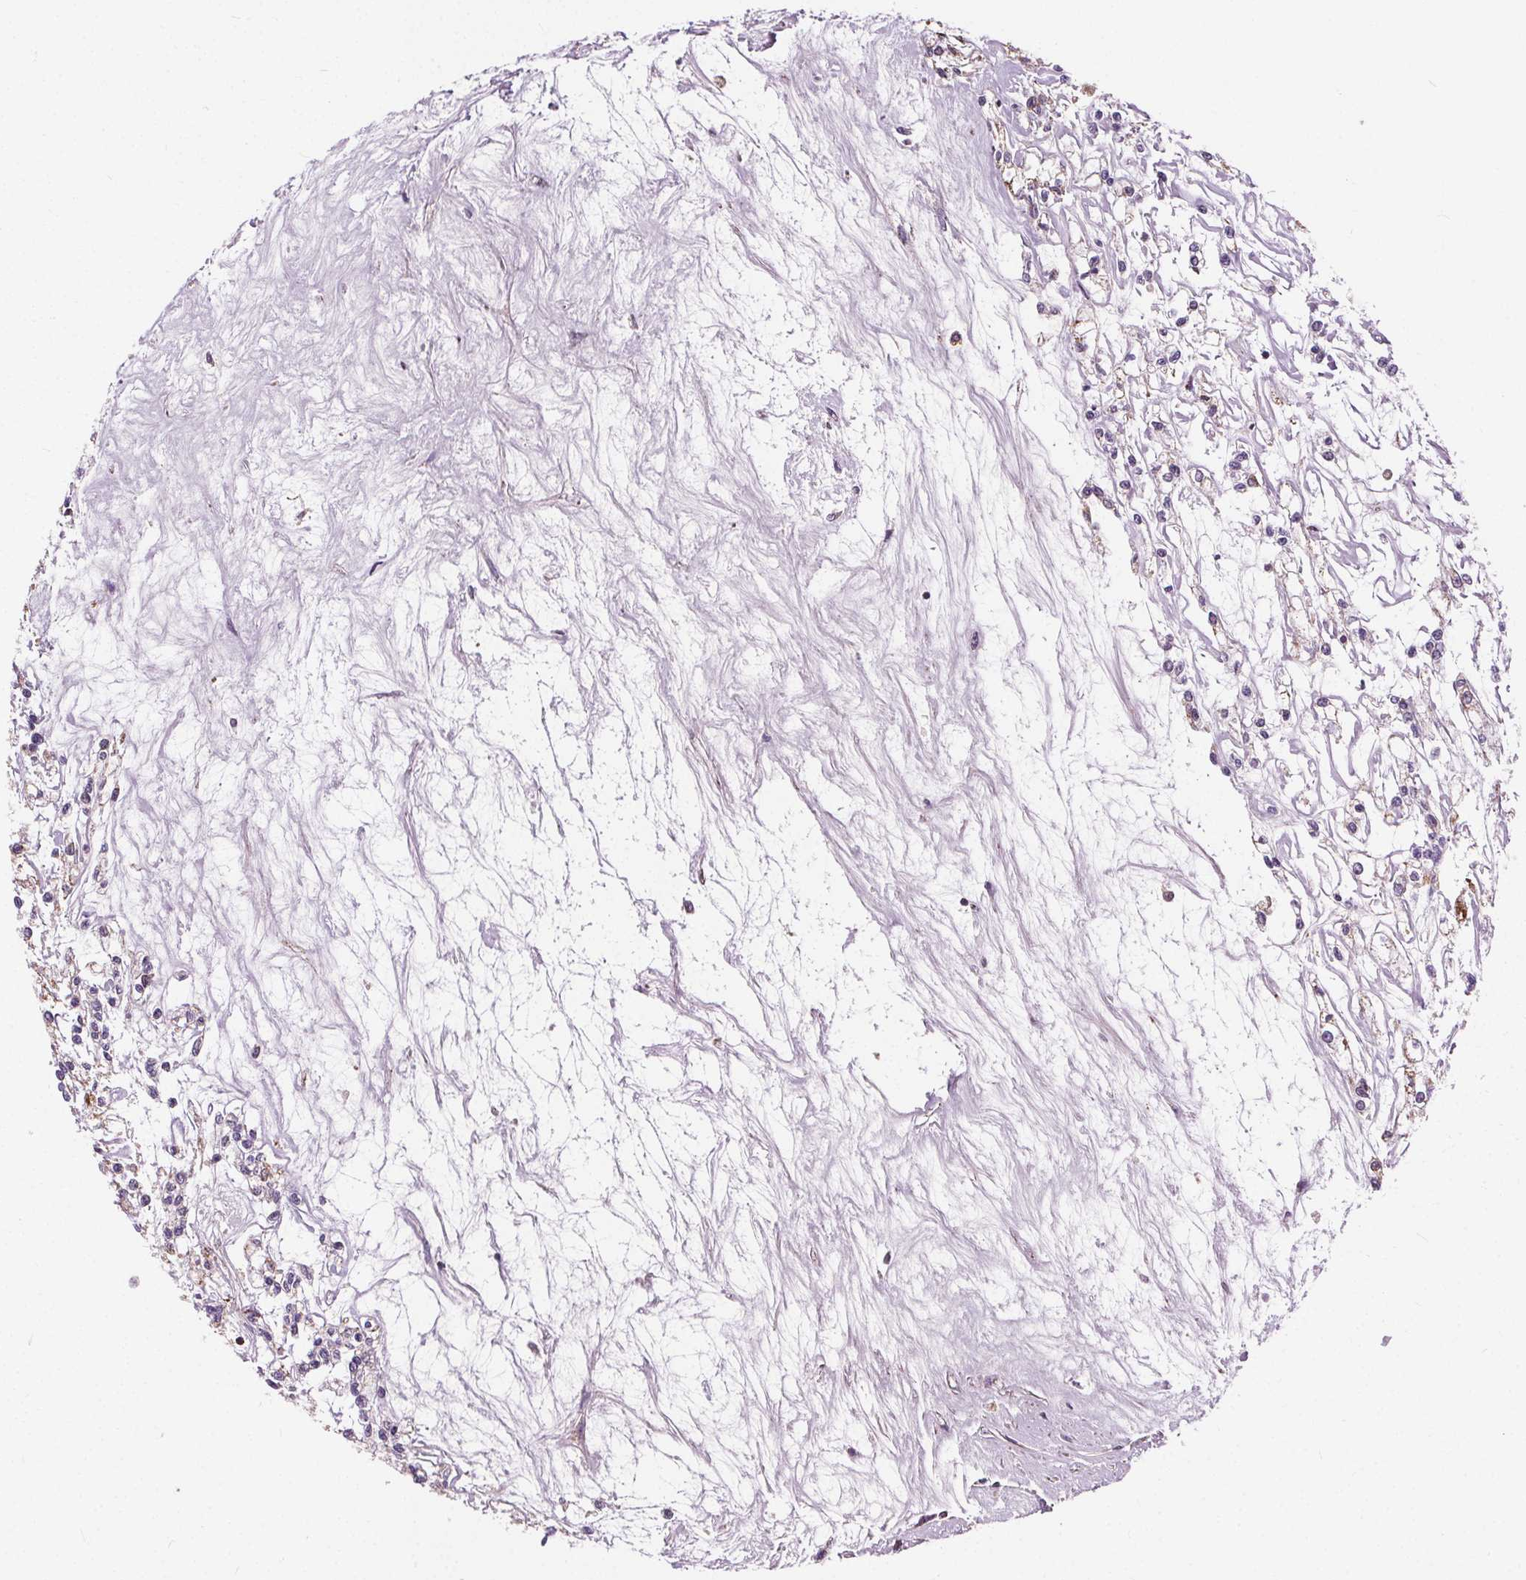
{"staining": {"intensity": "negative", "quantity": "none", "location": "none"}, "tissue": "renal cancer", "cell_type": "Tumor cells", "image_type": "cancer", "snomed": [{"axis": "morphology", "description": "Adenocarcinoma, NOS"}, {"axis": "topography", "description": "Kidney"}], "caption": "This is an IHC photomicrograph of human adenocarcinoma (renal). There is no staining in tumor cells.", "gene": "GOLT1B", "patient": {"sex": "female", "age": 59}}